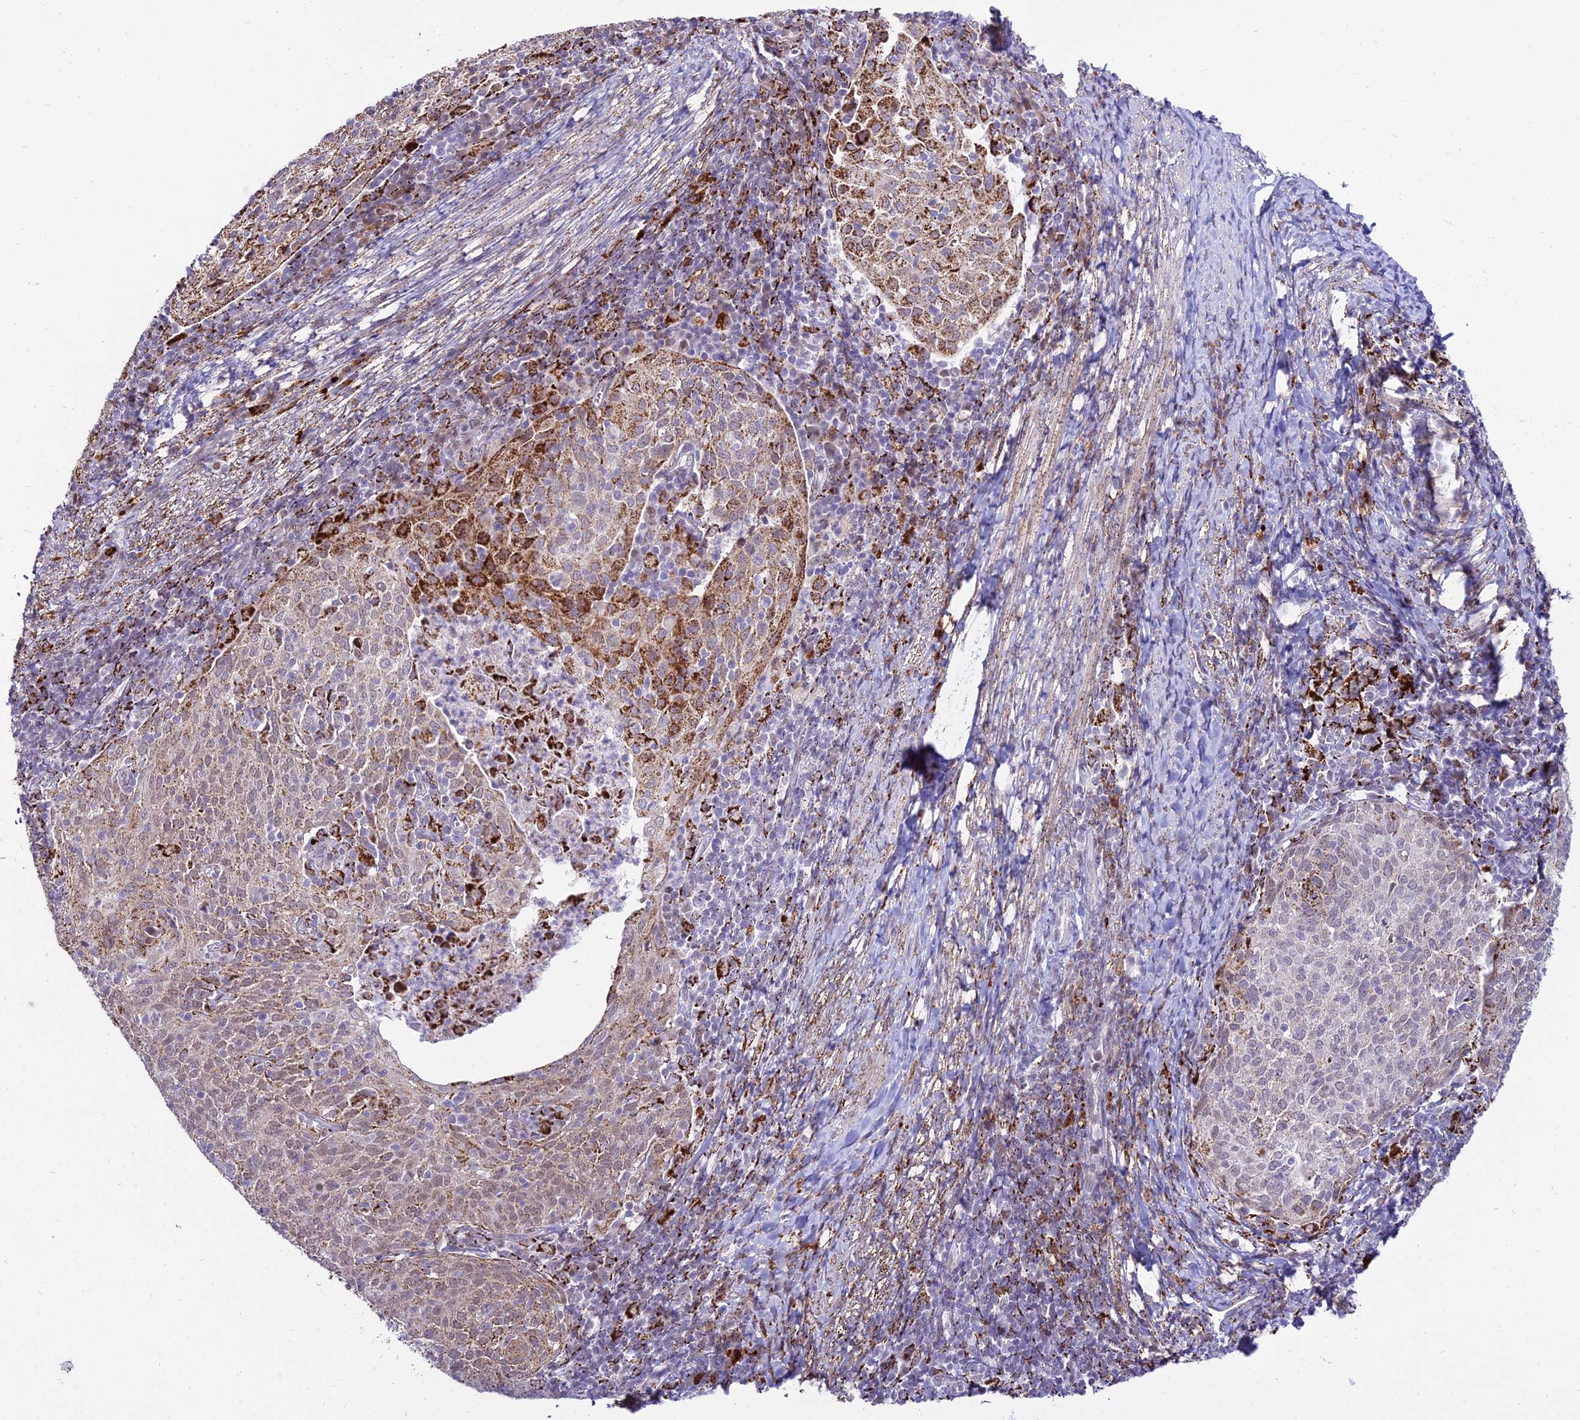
{"staining": {"intensity": "strong", "quantity": "25%-75%", "location": "cytoplasmic/membranous"}, "tissue": "cervical cancer", "cell_type": "Tumor cells", "image_type": "cancer", "snomed": [{"axis": "morphology", "description": "Squamous cell carcinoma, NOS"}, {"axis": "topography", "description": "Cervix"}], "caption": "DAB immunohistochemical staining of cervical cancer (squamous cell carcinoma) shows strong cytoplasmic/membranous protein expression in about 25%-75% of tumor cells.", "gene": "C6orf163", "patient": {"sex": "female", "age": 52}}